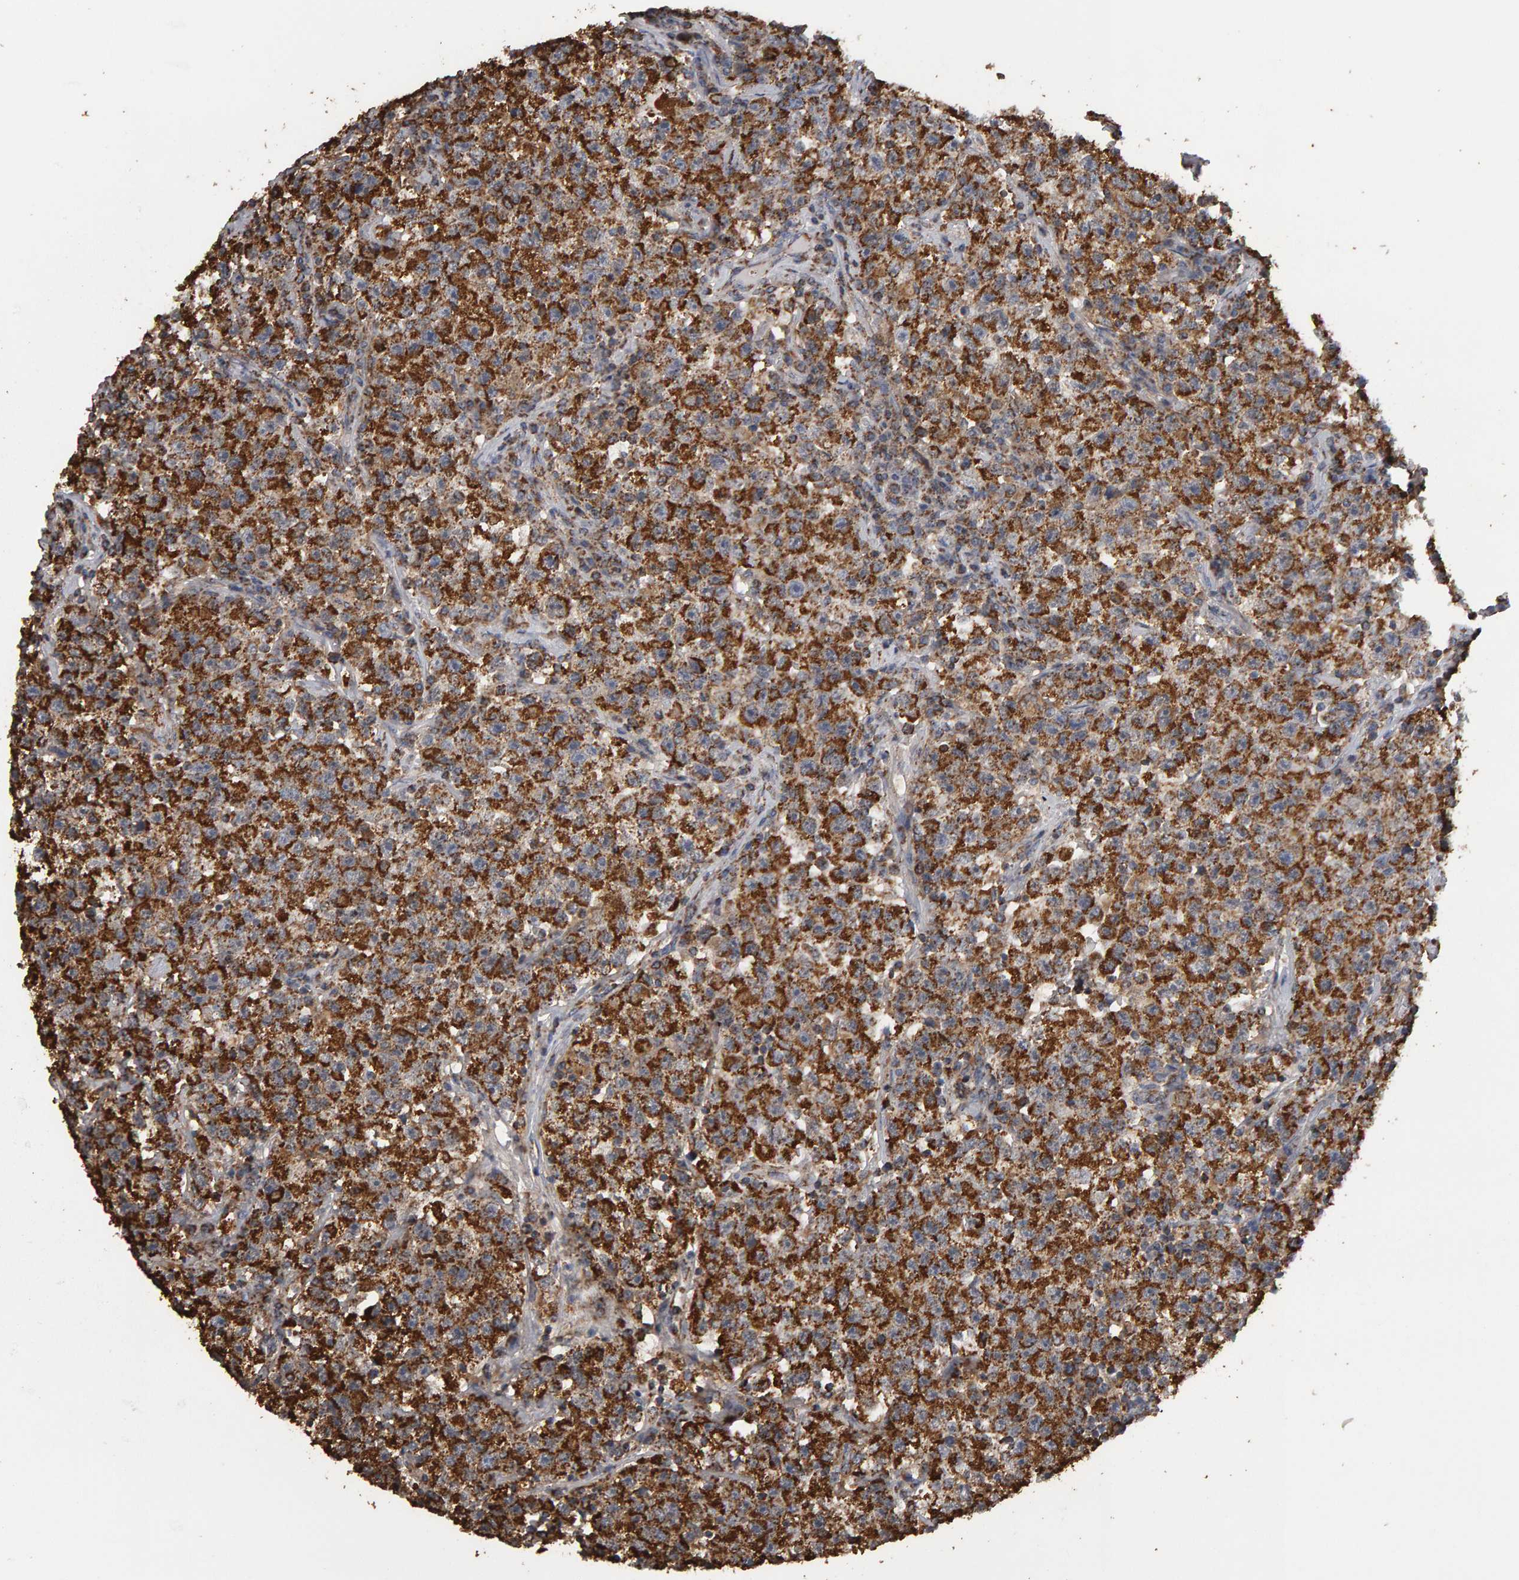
{"staining": {"intensity": "strong", "quantity": ">75%", "location": "cytoplasmic/membranous"}, "tissue": "testis cancer", "cell_type": "Tumor cells", "image_type": "cancer", "snomed": [{"axis": "morphology", "description": "Seminoma, NOS"}, {"axis": "topography", "description": "Testis"}], "caption": "Strong cytoplasmic/membranous protein staining is seen in approximately >75% of tumor cells in testis seminoma.", "gene": "TOM1L1", "patient": {"sex": "male", "age": 22}}